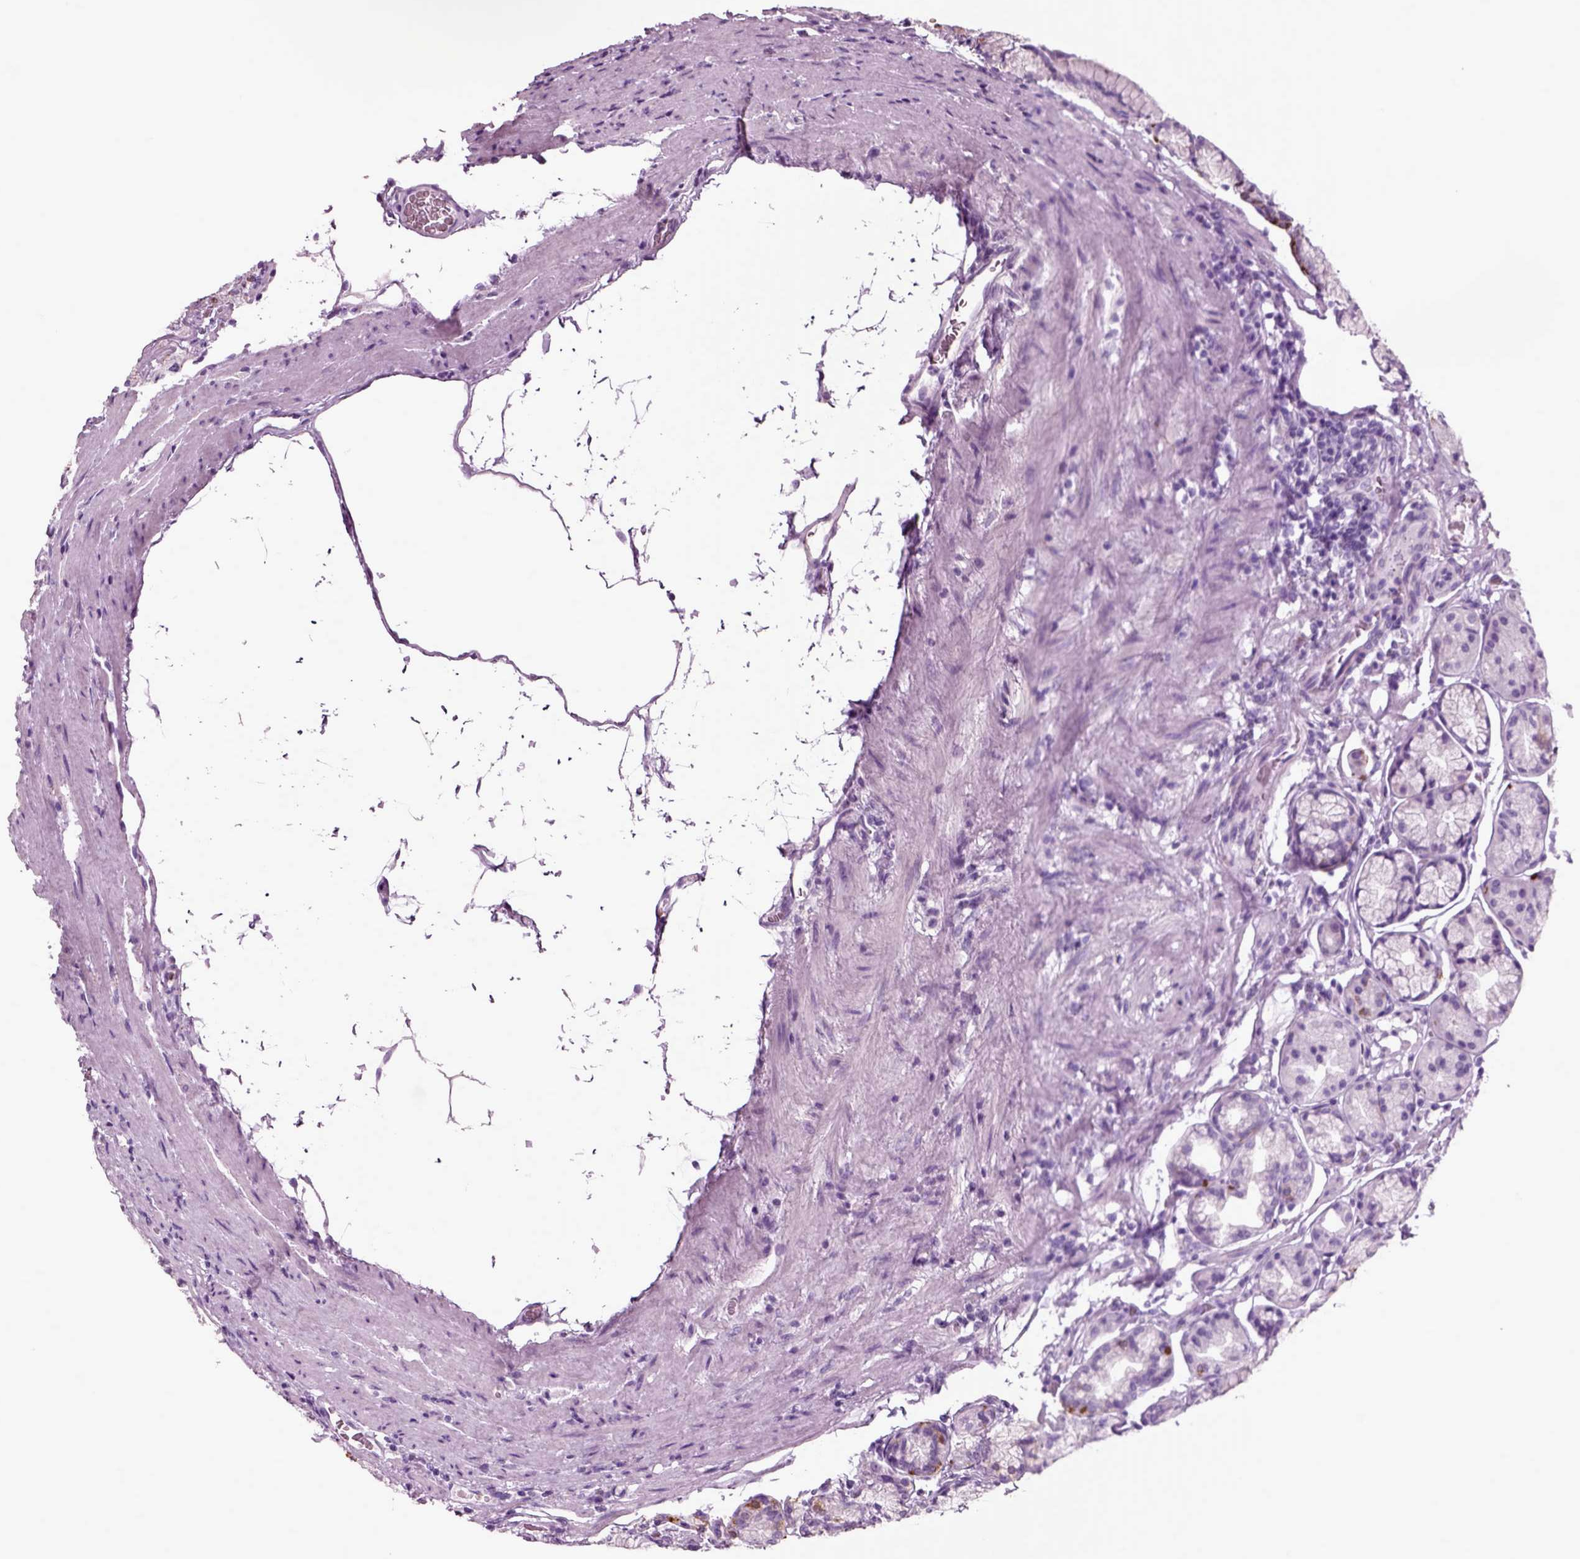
{"staining": {"intensity": "negative", "quantity": "none", "location": "none"}, "tissue": "stomach", "cell_type": "Glandular cells", "image_type": "normal", "snomed": [{"axis": "morphology", "description": "Normal tissue, NOS"}, {"axis": "morphology", "description": "Adenocarcinoma, NOS"}, {"axis": "morphology", "description": "Adenocarcinoma, High grade"}, {"axis": "topography", "description": "Stomach, upper"}, {"axis": "topography", "description": "Stomach"}], "caption": "IHC image of benign stomach: human stomach stained with DAB reveals no significant protein expression in glandular cells.", "gene": "CHGB", "patient": {"sex": "female", "age": 65}}